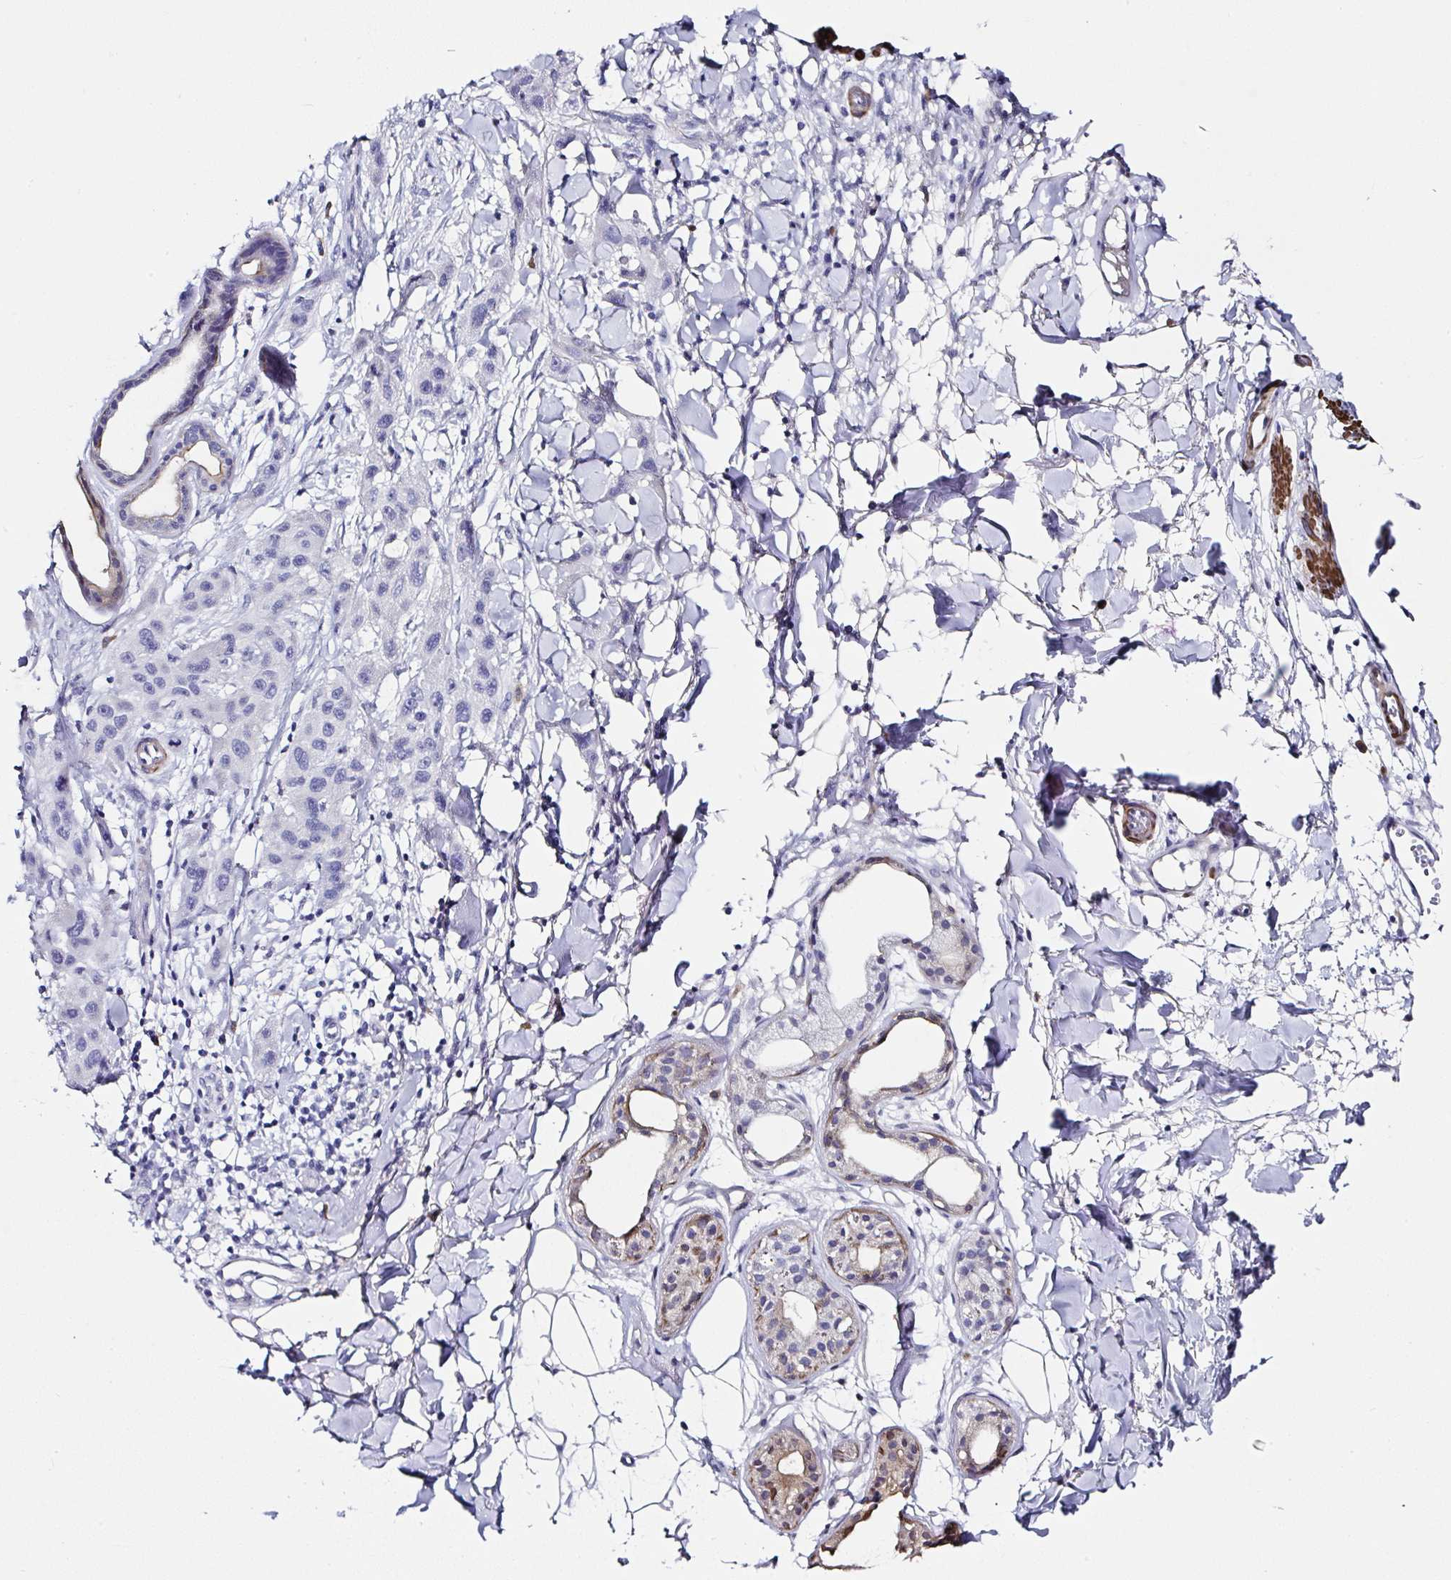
{"staining": {"intensity": "negative", "quantity": "none", "location": "none"}, "tissue": "skin cancer", "cell_type": "Tumor cells", "image_type": "cancer", "snomed": [{"axis": "morphology", "description": "Squamous cell carcinoma, NOS"}, {"axis": "topography", "description": "Skin"}], "caption": "This is an IHC micrograph of squamous cell carcinoma (skin). There is no expression in tumor cells.", "gene": "PPFIA4", "patient": {"sex": "male", "age": 63}}